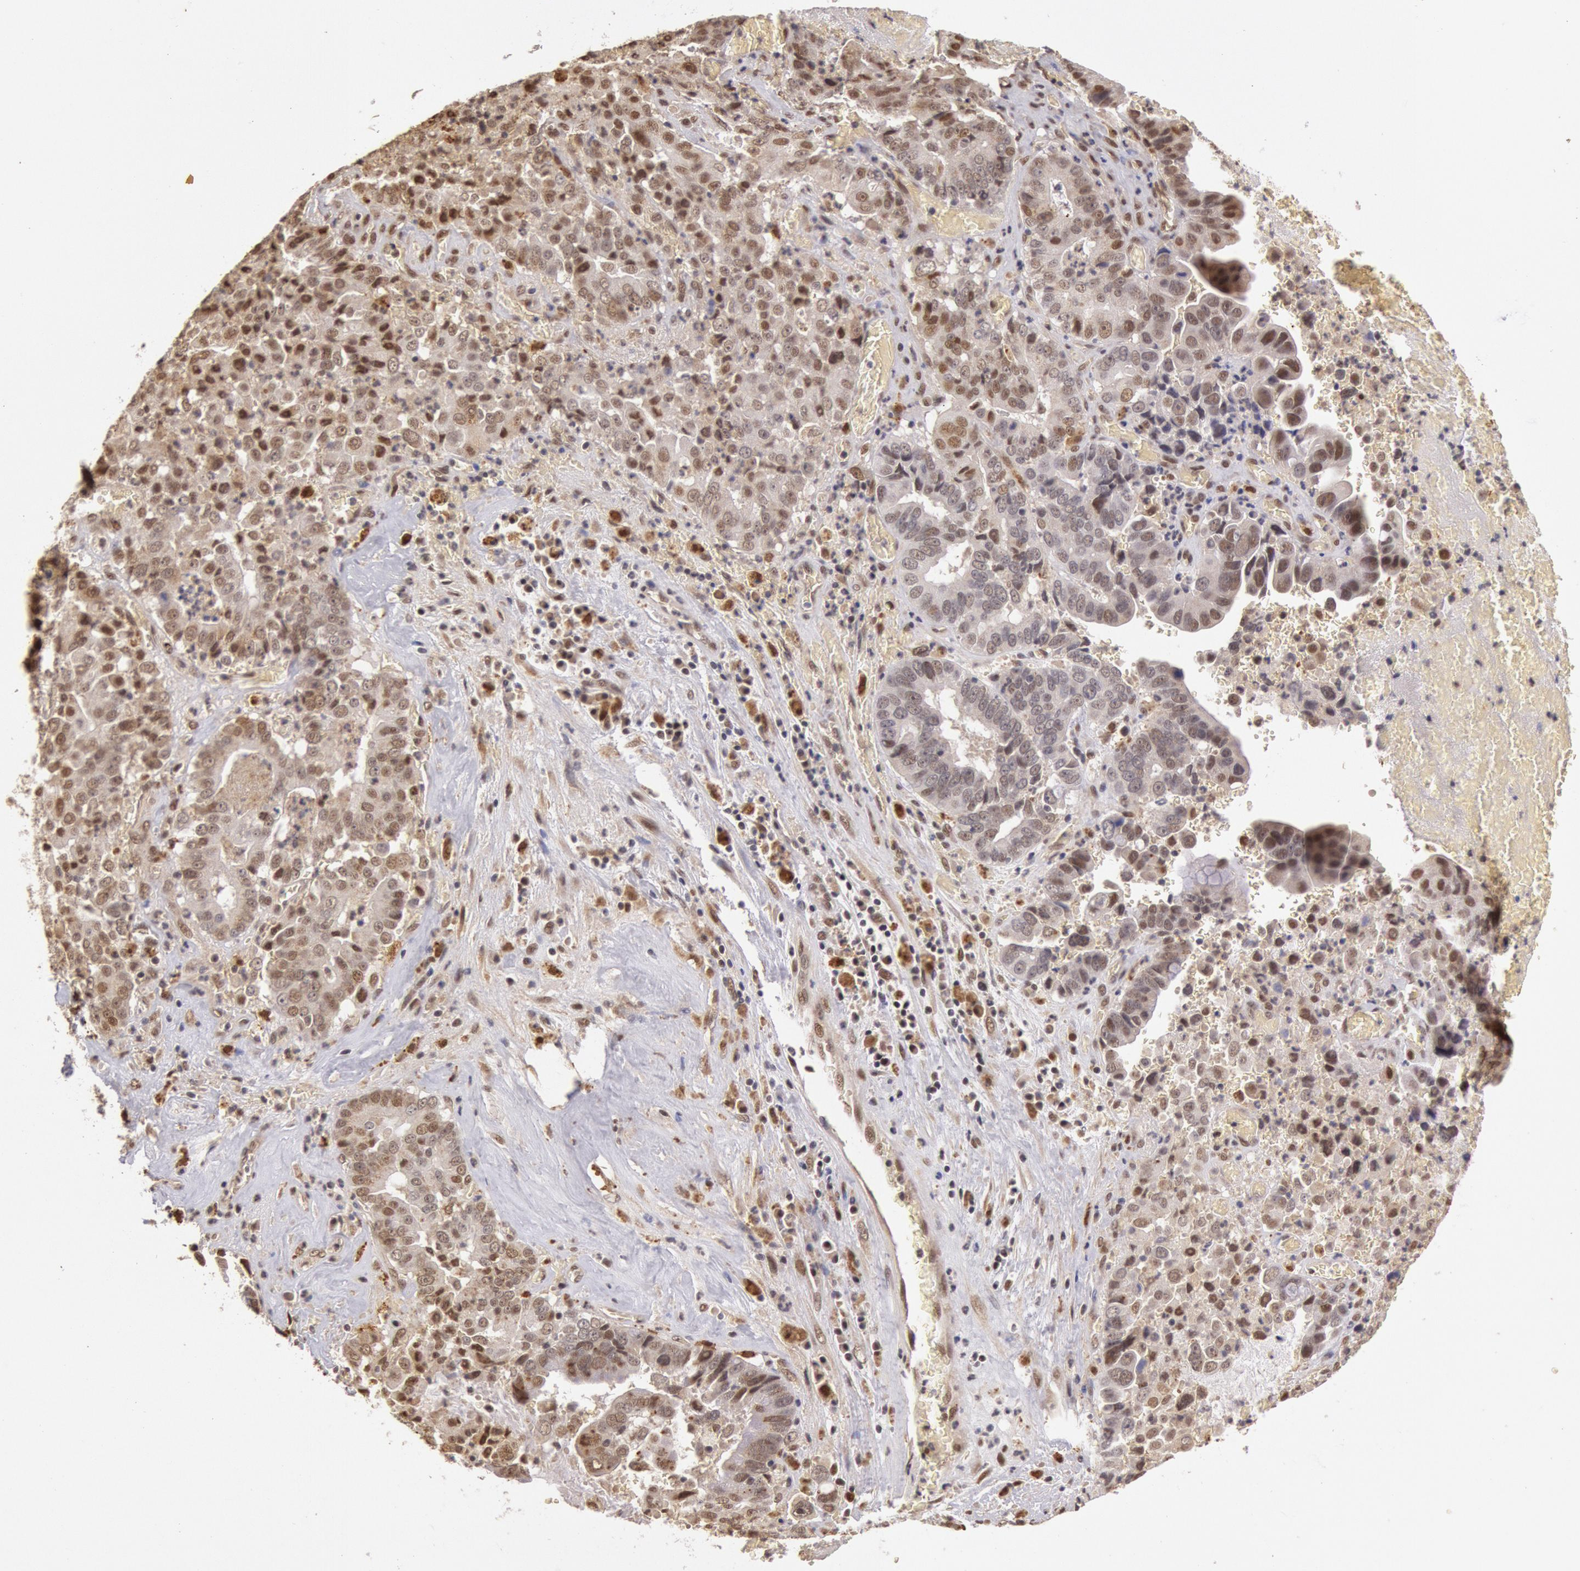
{"staining": {"intensity": "moderate", "quantity": "25%-75%", "location": "nuclear"}, "tissue": "liver cancer", "cell_type": "Tumor cells", "image_type": "cancer", "snomed": [{"axis": "morphology", "description": "Cholangiocarcinoma"}, {"axis": "topography", "description": "Liver"}], "caption": "Tumor cells demonstrate moderate nuclear staining in approximately 25%-75% of cells in liver cholangiocarcinoma. (Stains: DAB (3,3'-diaminobenzidine) in brown, nuclei in blue, Microscopy: brightfield microscopy at high magnification).", "gene": "LIG4", "patient": {"sex": "female", "age": 79}}